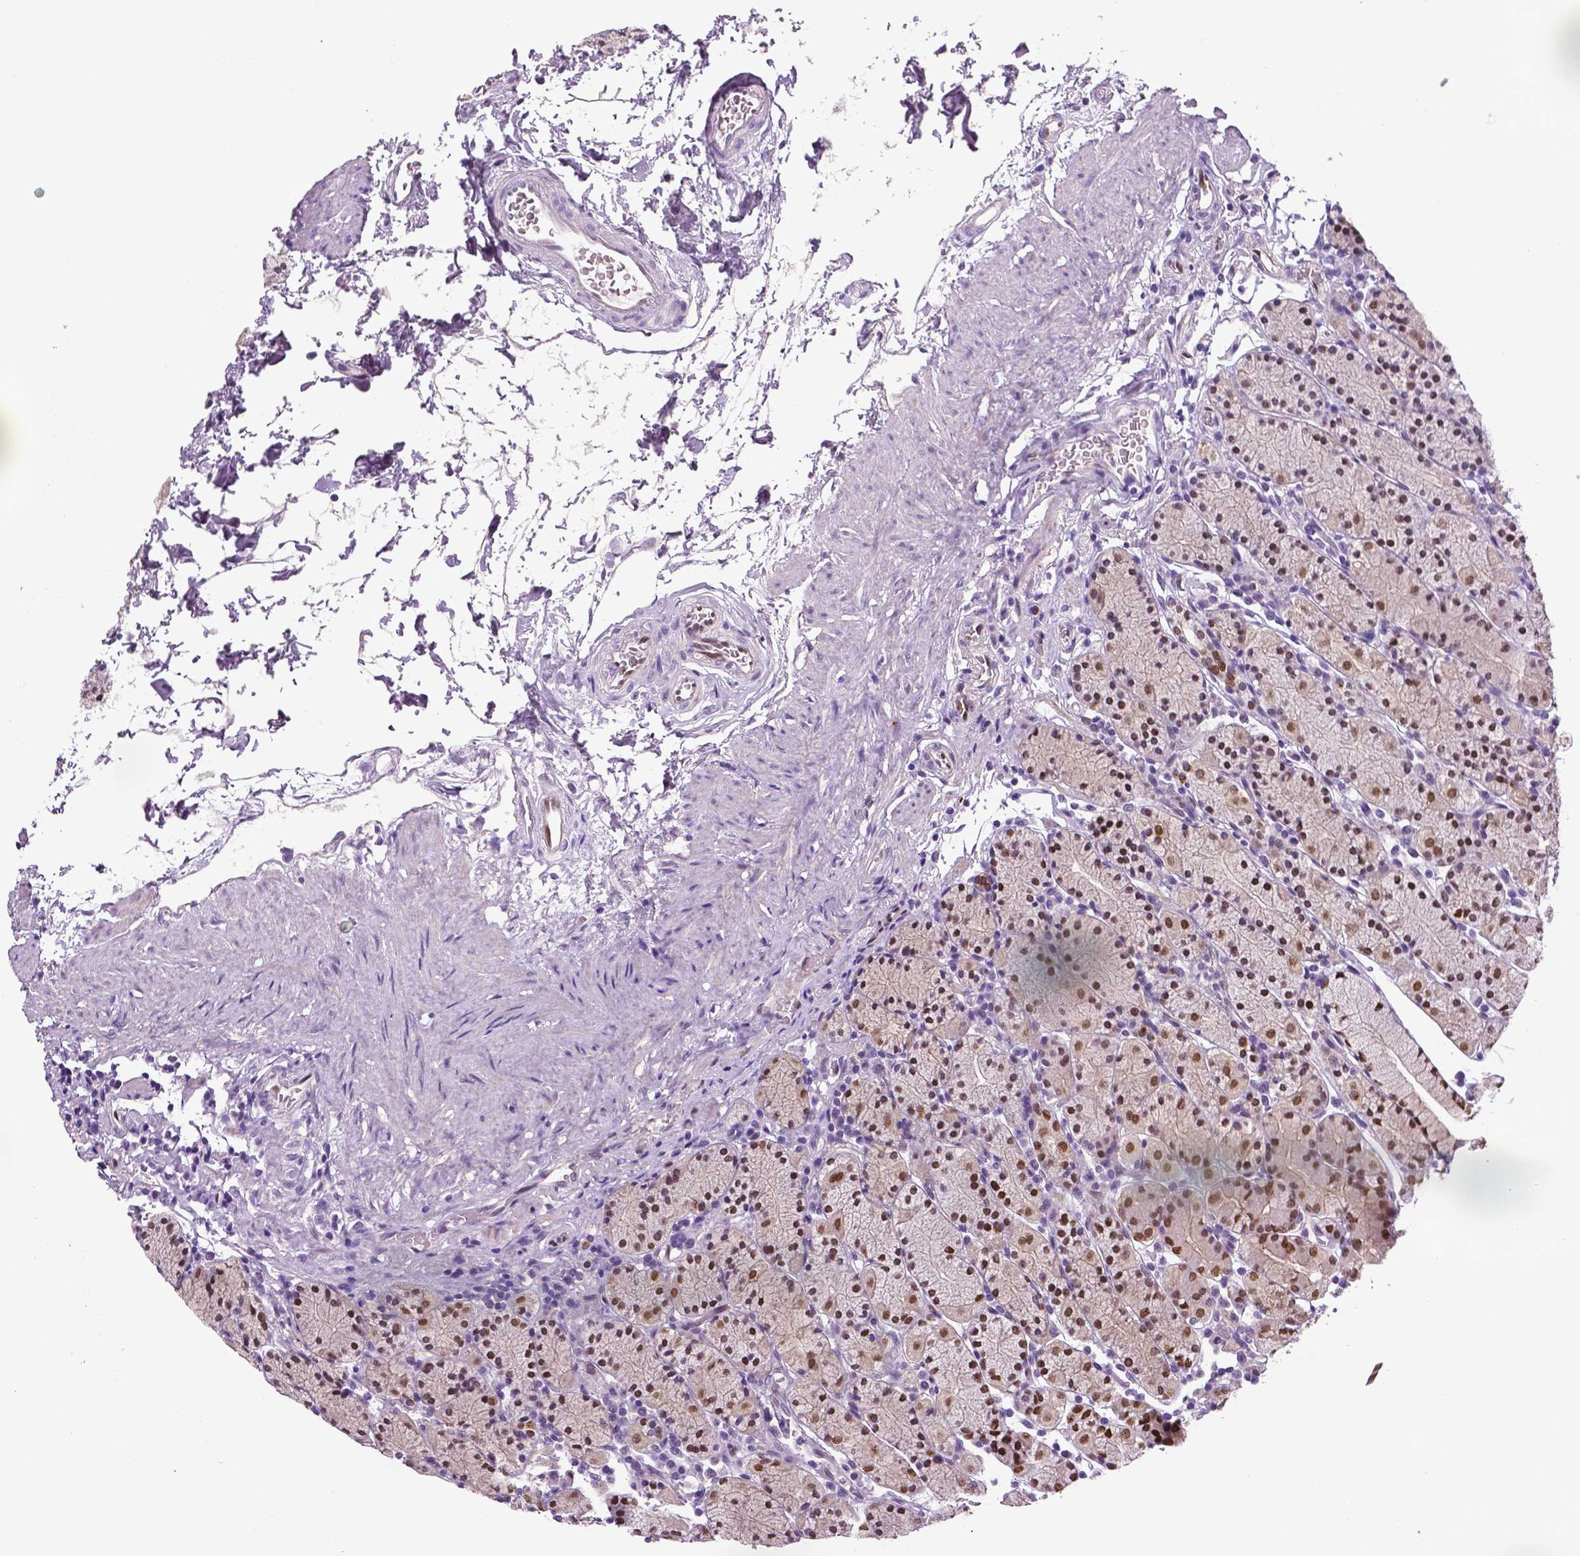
{"staining": {"intensity": "moderate", "quantity": ">75%", "location": "nuclear"}, "tissue": "stomach", "cell_type": "Glandular cells", "image_type": "normal", "snomed": [{"axis": "morphology", "description": "Normal tissue, NOS"}, {"axis": "topography", "description": "Stomach, upper"}, {"axis": "topography", "description": "Stomach"}], "caption": "The image displays staining of benign stomach, revealing moderate nuclear protein staining (brown color) within glandular cells.", "gene": "PTGER3", "patient": {"sex": "male", "age": 62}}